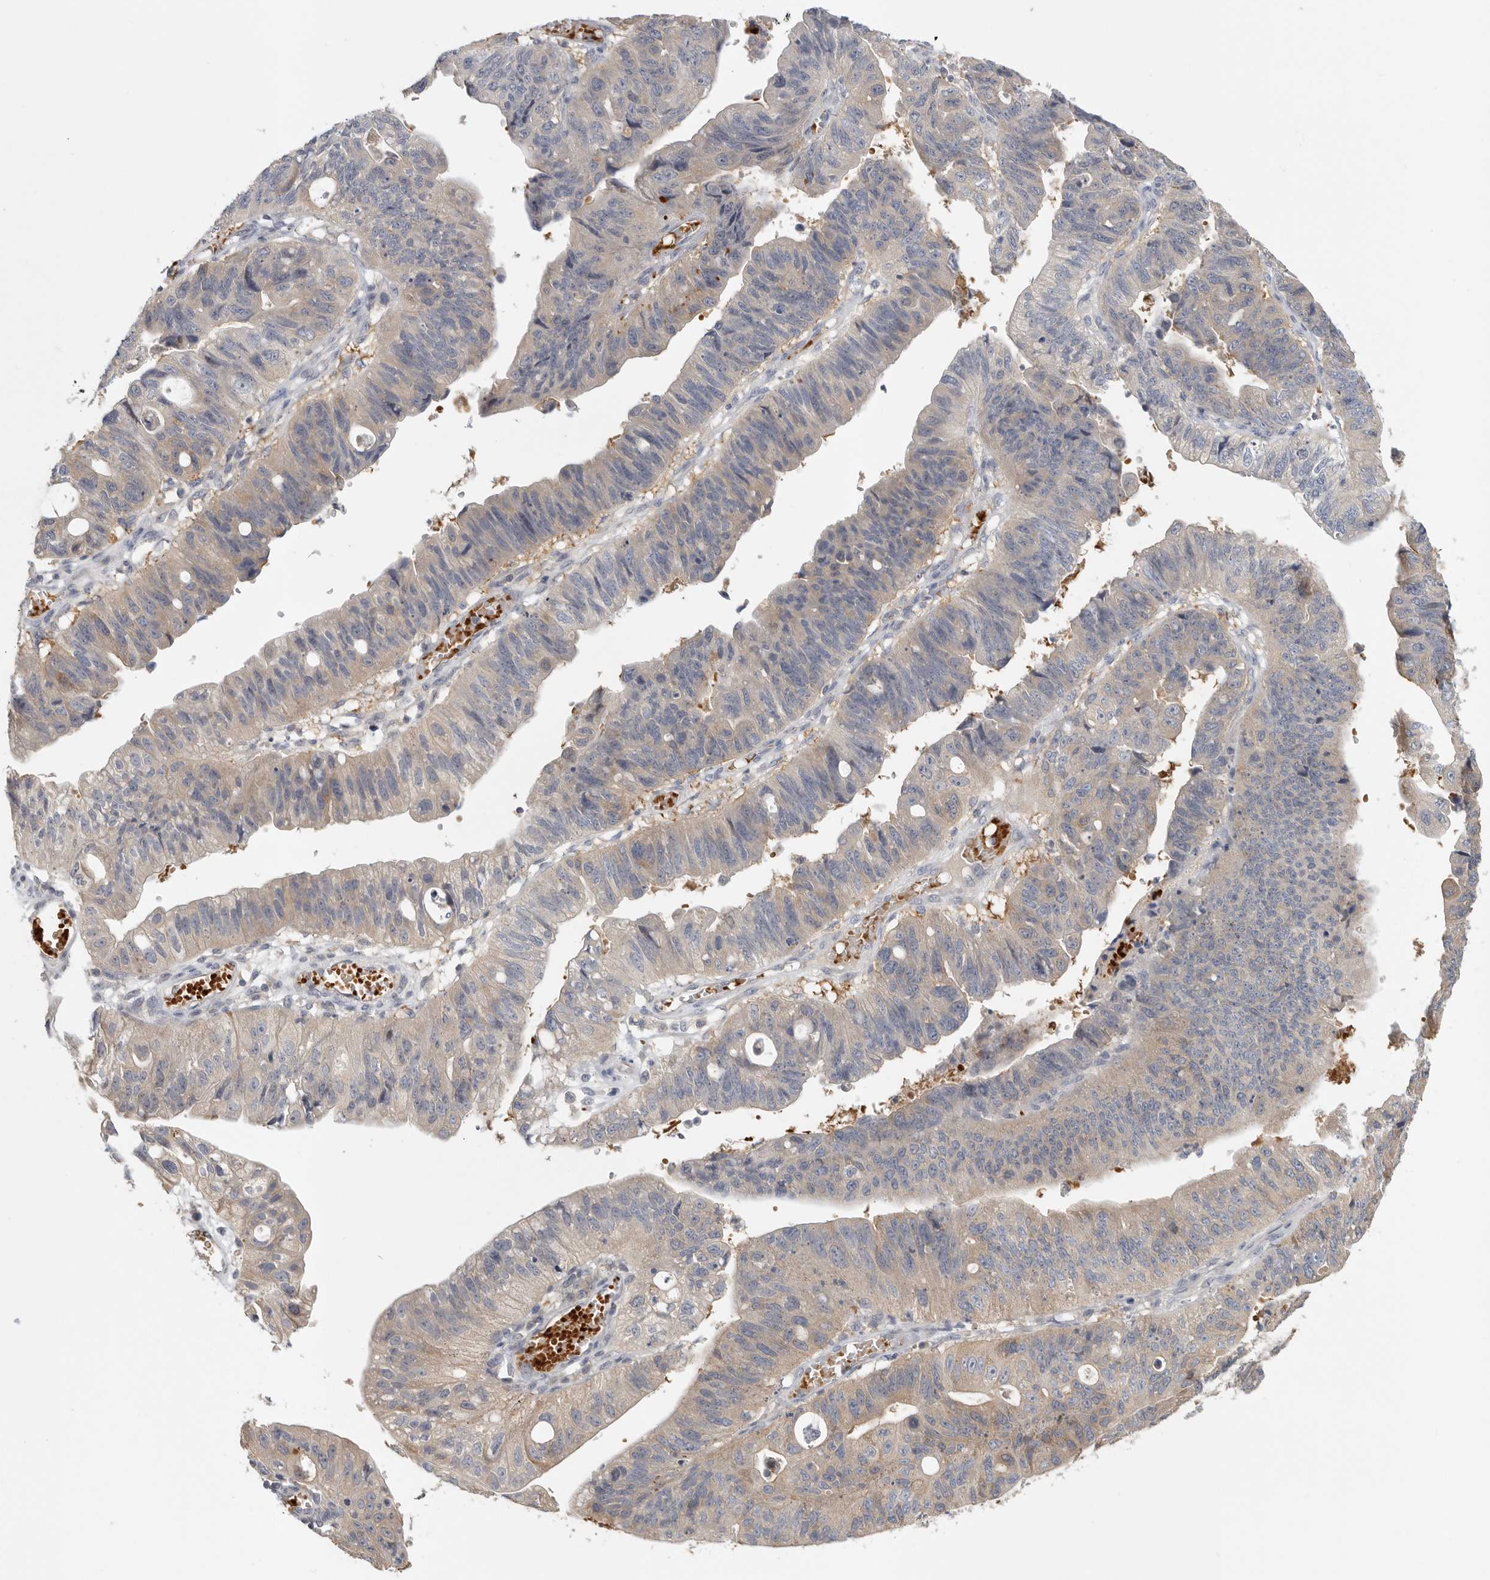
{"staining": {"intensity": "weak", "quantity": "<25%", "location": "cytoplasmic/membranous"}, "tissue": "stomach cancer", "cell_type": "Tumor cells", "image_type": "cancer", "snomed": [{"axis": "morphology", "description": "Adenocarcinoma, NOS"}, {"axis": "topography", "description": "Stomach"}], "caption": "Image shows no protein positivity in tumor cells of stomach adenocarcinoma tissue.", "gene": "CFAP298", "patient": {"sex": "male", "age": 59}}